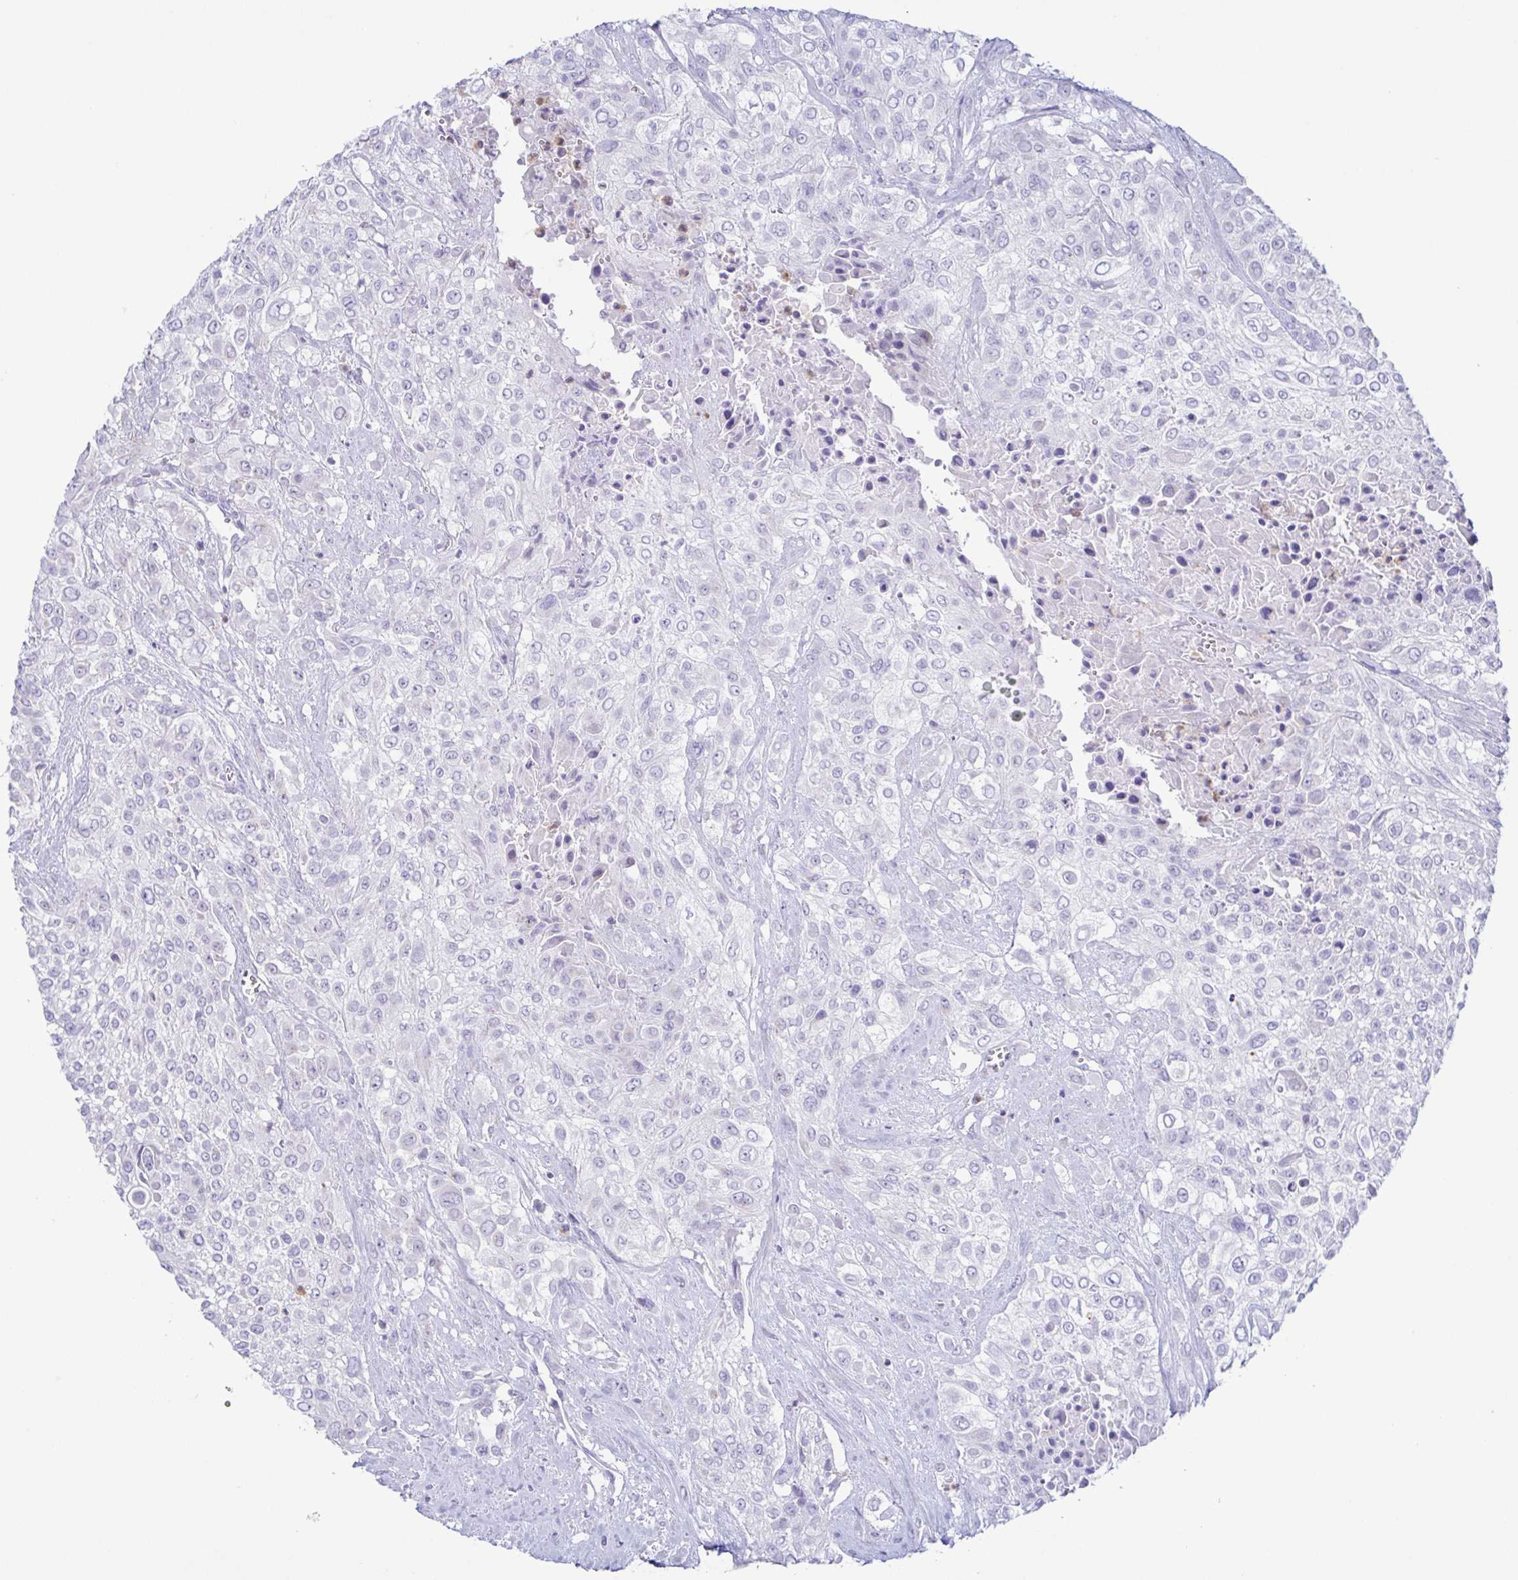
{"staining": {"intensity": "negative", "quantity": "none", "location": "none"}, "tissue": "urothelial cancer", "cell_type": "Tumor cells", "image_type": "cancer", "snomed": [{"axis": "morphology", "description": "Urothelial carcinoma, High grade"}, {"axis": "topography", "description": "Urinary bladder"}], "caption": "This is a histopathology image of immunohistochemistry staining of urothelial cancer, which shows no positivity in tumor cells.", "gene": "AZU1", "patient": {"sex": "male", "age": 57}}